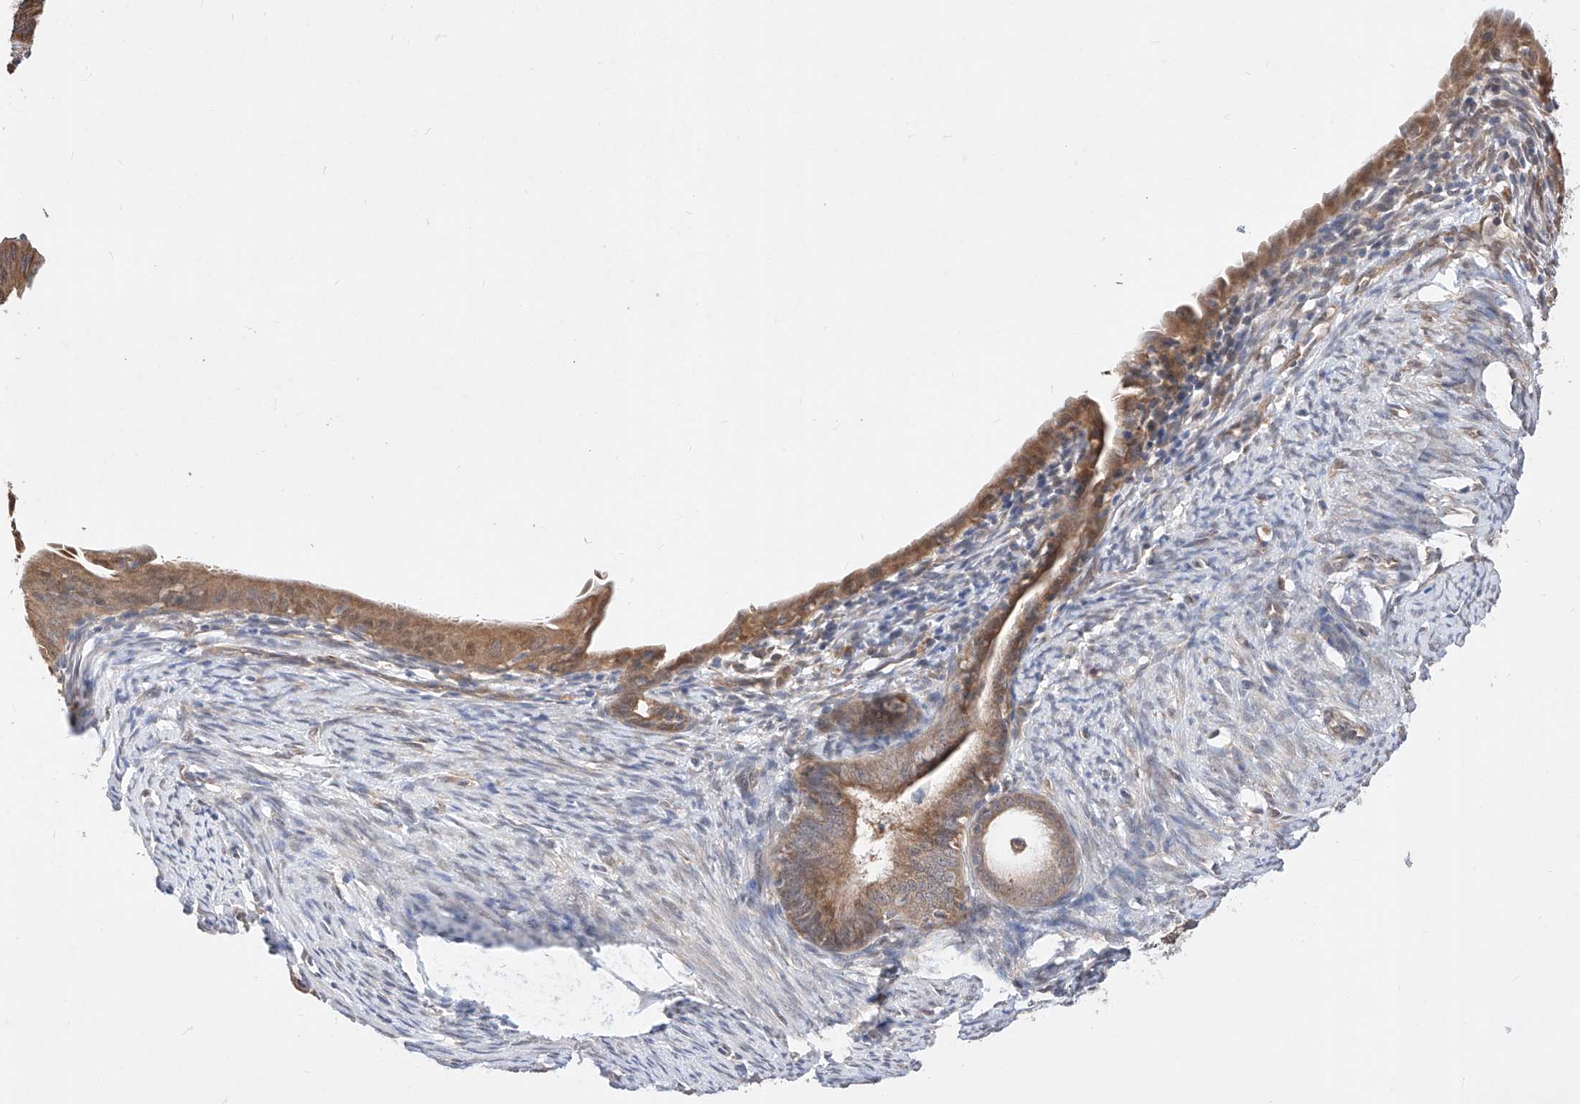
{"staining": {"intensity": "moderate", "quantity": ">75%", "location": "cytoplasmic/membranous,nuclear"}, "tissue": "endometrial cancer", "cell_type": "Tumor cells", "image_type": "cancer", "snomed": [{"axis": "morphology", "description": "Adenocarcinoma, NOS"}, {"axis": "topography", "description": "Endometrium"}], "caption": "Immunohistochemistry (IHC) (DAB) staining of endometrial cancer reveals moderate cytoplasmic/membranous and nuclear protein positivity in about >75% of tumor cells. (Brightfield microscopy of DAB IHC at high magnification).", "gene": "ZSCAN4", "patient": {"sex": "female", "age": 51}}